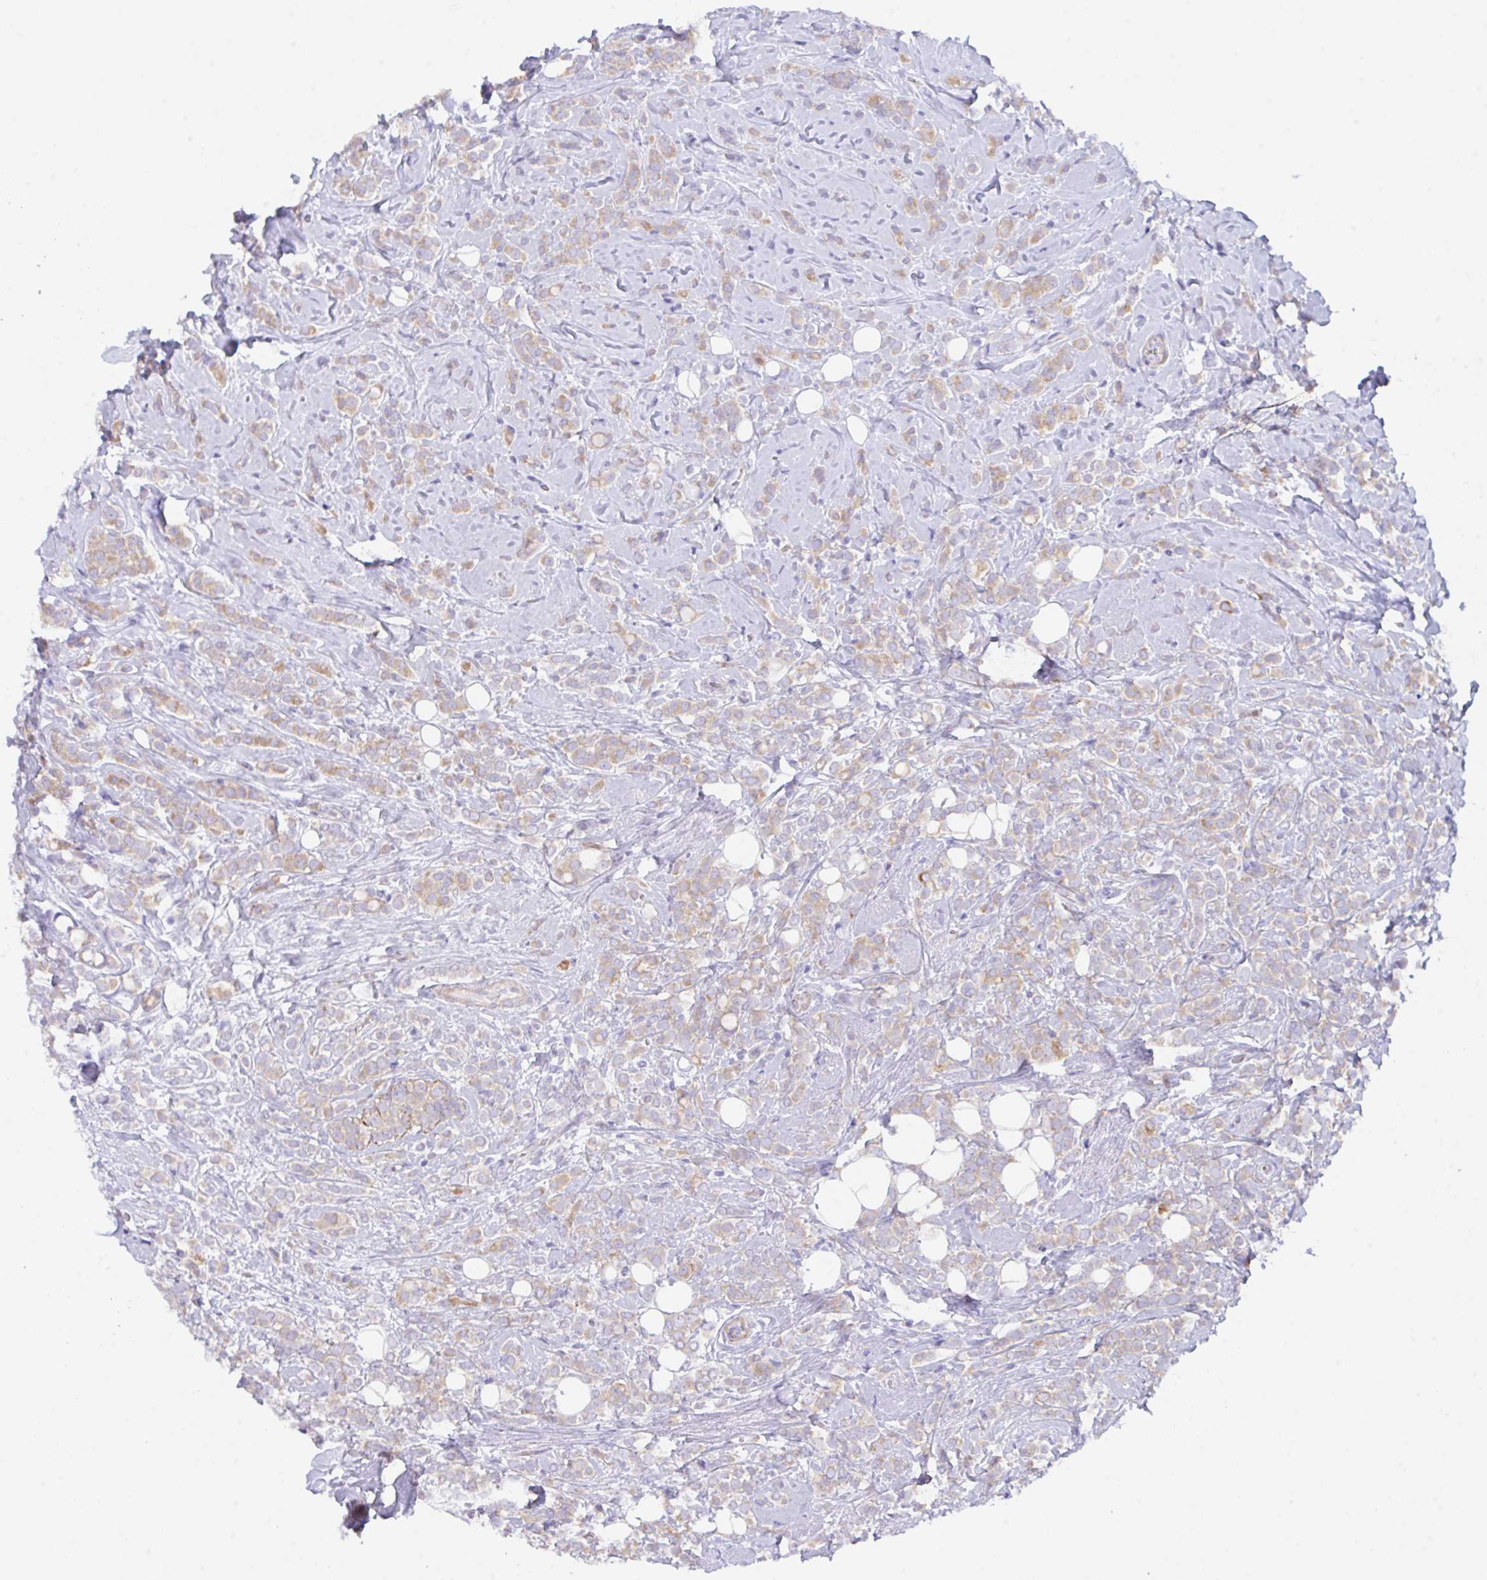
{"staining": {"intensity": "weak", "quantity": ">75%", "location": "cytoplasmic/membranous"}, "tissue": "breast cancer", "cell_type": "Tumor cells", "image_type": "cancer", "snomed": [{"axis": "morphology", "description": "Lobular carcinoma"}, {"axis": "topography", "description": "Breast"}], "caption": "Human lobular carcinoma (breast) stained with a brown dye displays weak cytoplasmic/membranous positive expression in about >75% of tumor cells.", "gene": "CEP170B", "patient": {"sex": "female", "age": 49}}